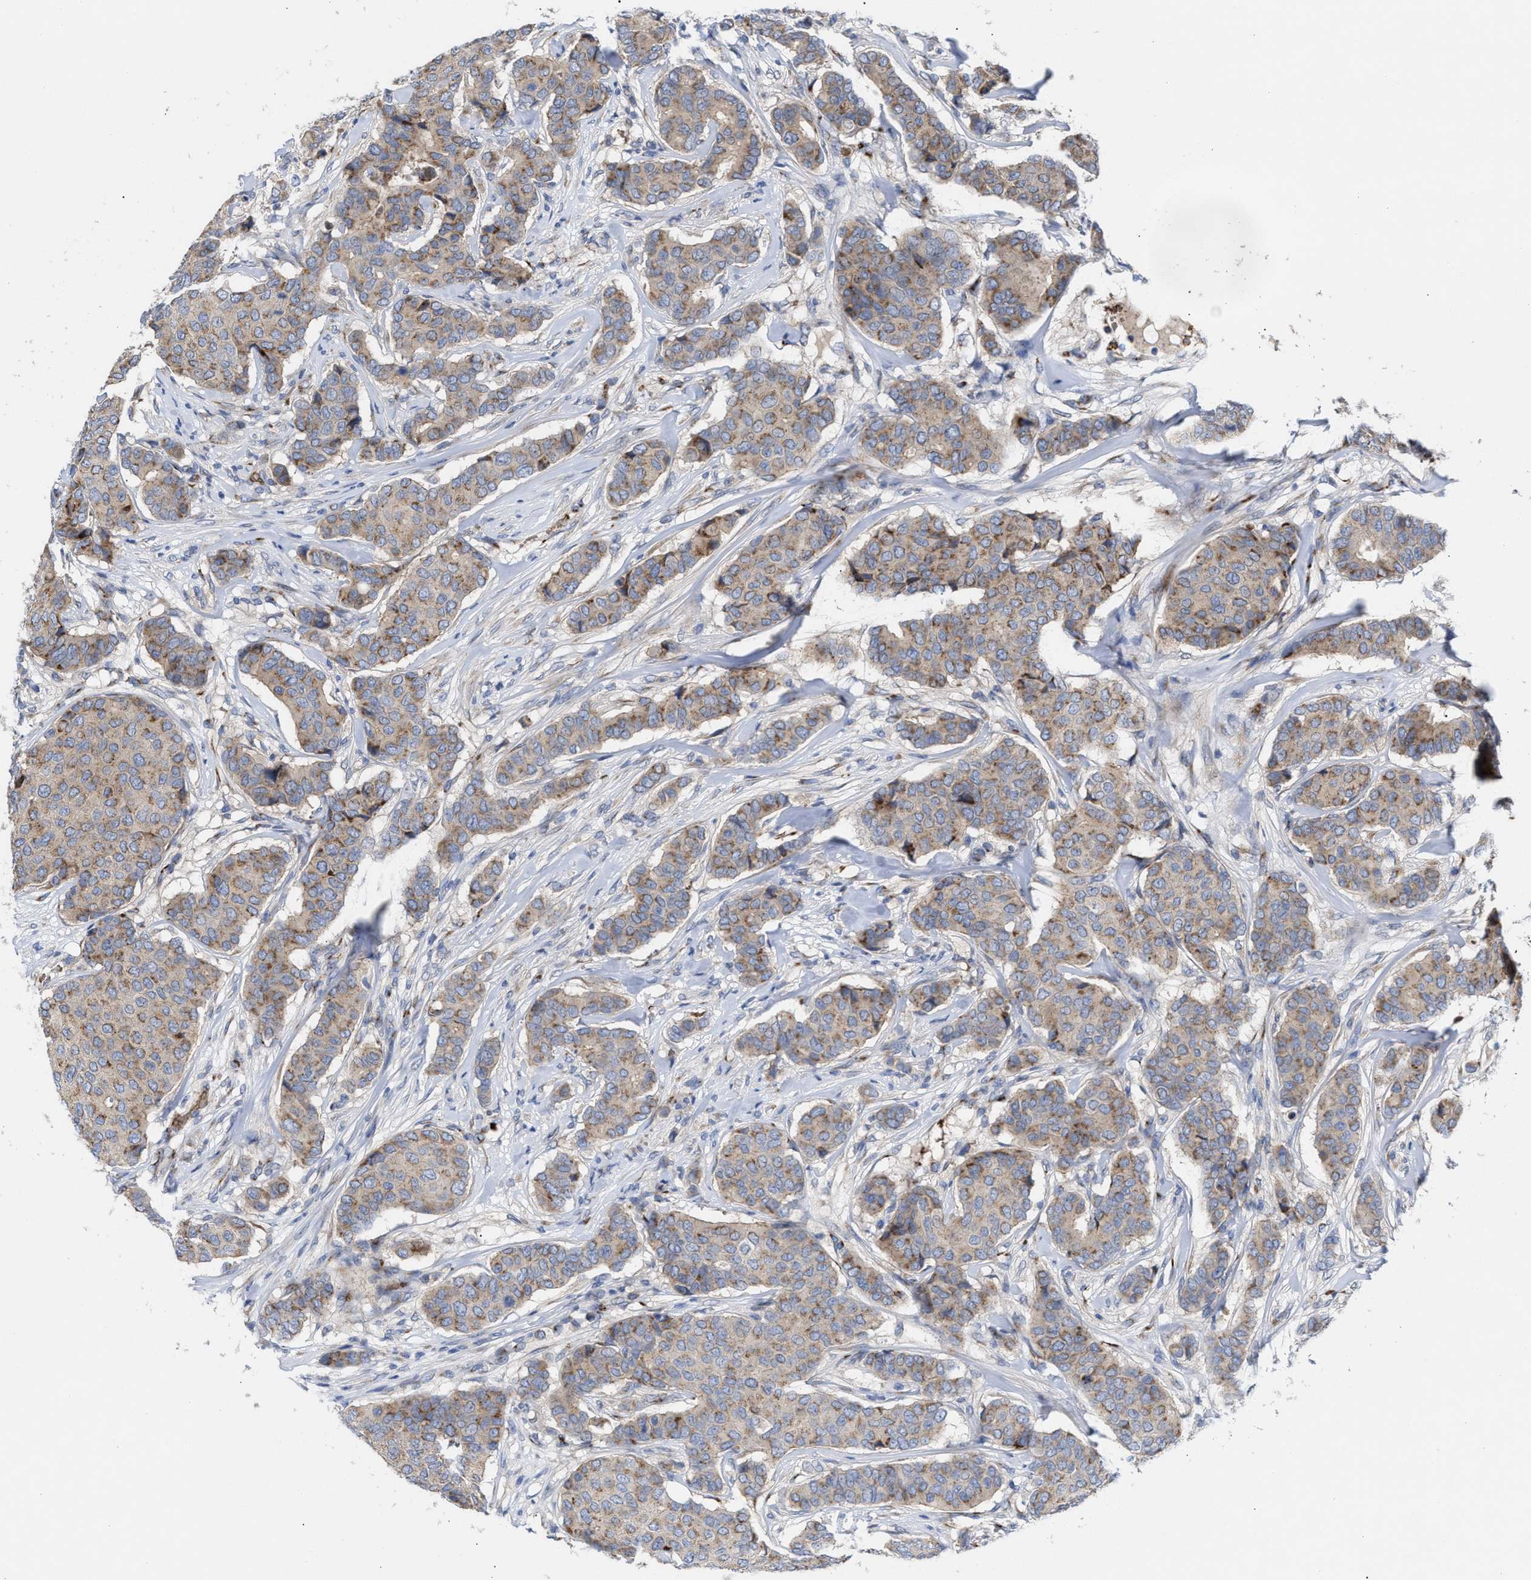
{"staining": {"intensity": "moderate", "quantity": ">75%", "location": "cytoplasmic/membranous"}, "tissue": "breast cancer", "cell_type": "Tumor cells", "image_type": "cancer", "snomed": [{"axis": "morphology", "description": "Duct carcinoma"}, {"axis": "topography", "description": "Breast"}], "caption": "Protein expression analysis of human intraductal carcinoma (breast) reveals moderate cytoplasmic/membranous positivity in about >75% of tumor cells. The staining was performed using DAB (3,3'-diaminobenzidine), with brown indicating positive protein expression. Nuclei are stained blue with hematoxylin.", "gene": "CCL2", "patient": {"sex": "female", "age": 75}}